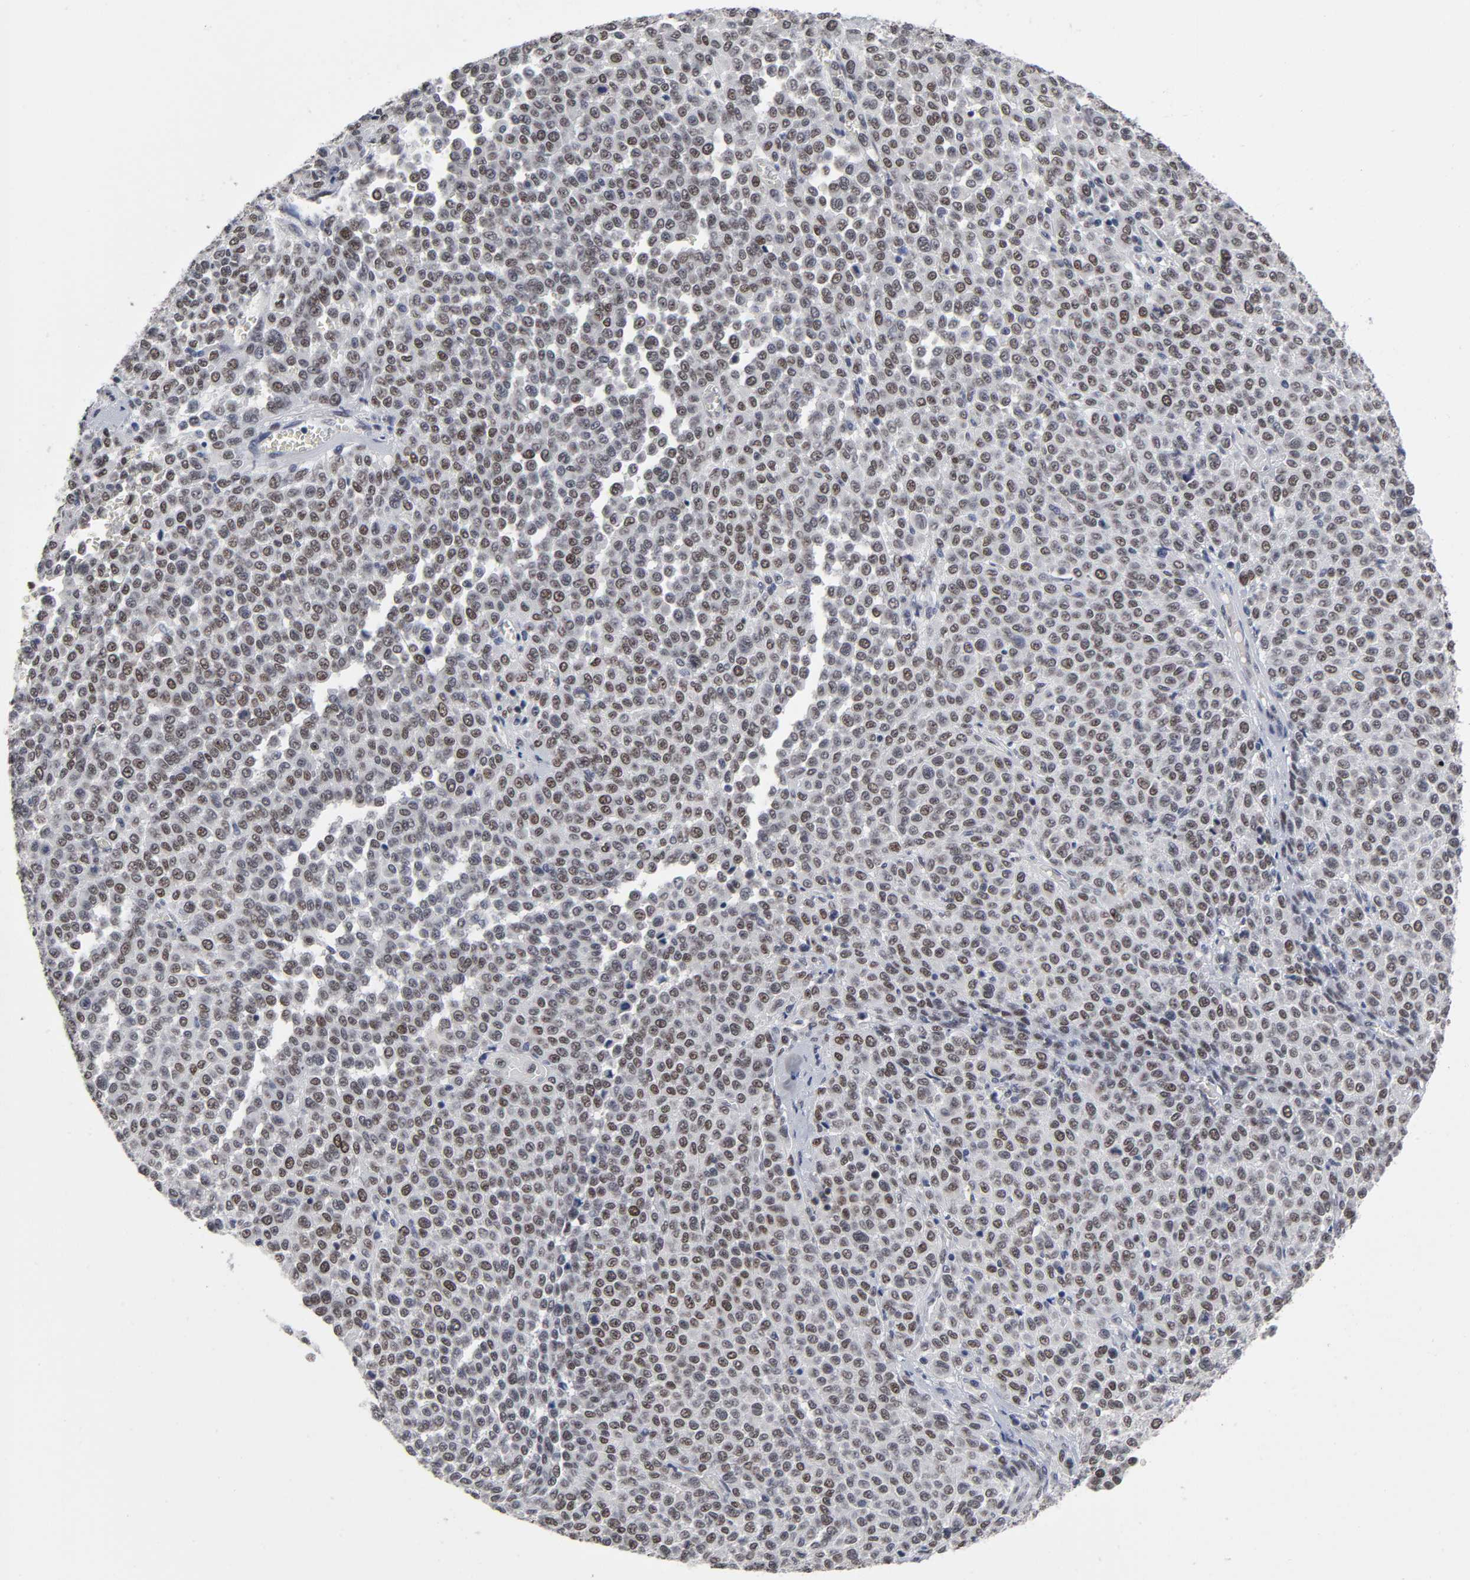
{"staining": {"intensity": "moderate", "quantity": "25%-75%", "location": "nuclear"}, "tissue": "melanoma", "cell_type": "Tumor cells", "image_type": "cancer", "snomed": [{"axis": "morphology", "description": "Malignant melanoma, Metastatic site"}, {"axis": "topography", "description": "Pancreas"}], "caption": "Melanoma tissue demonstrates moderate nuclear expression in about 25%-75% of tumor cells", "gene": "TRIM33", "patient": {"sex": "female", "age": 30}}